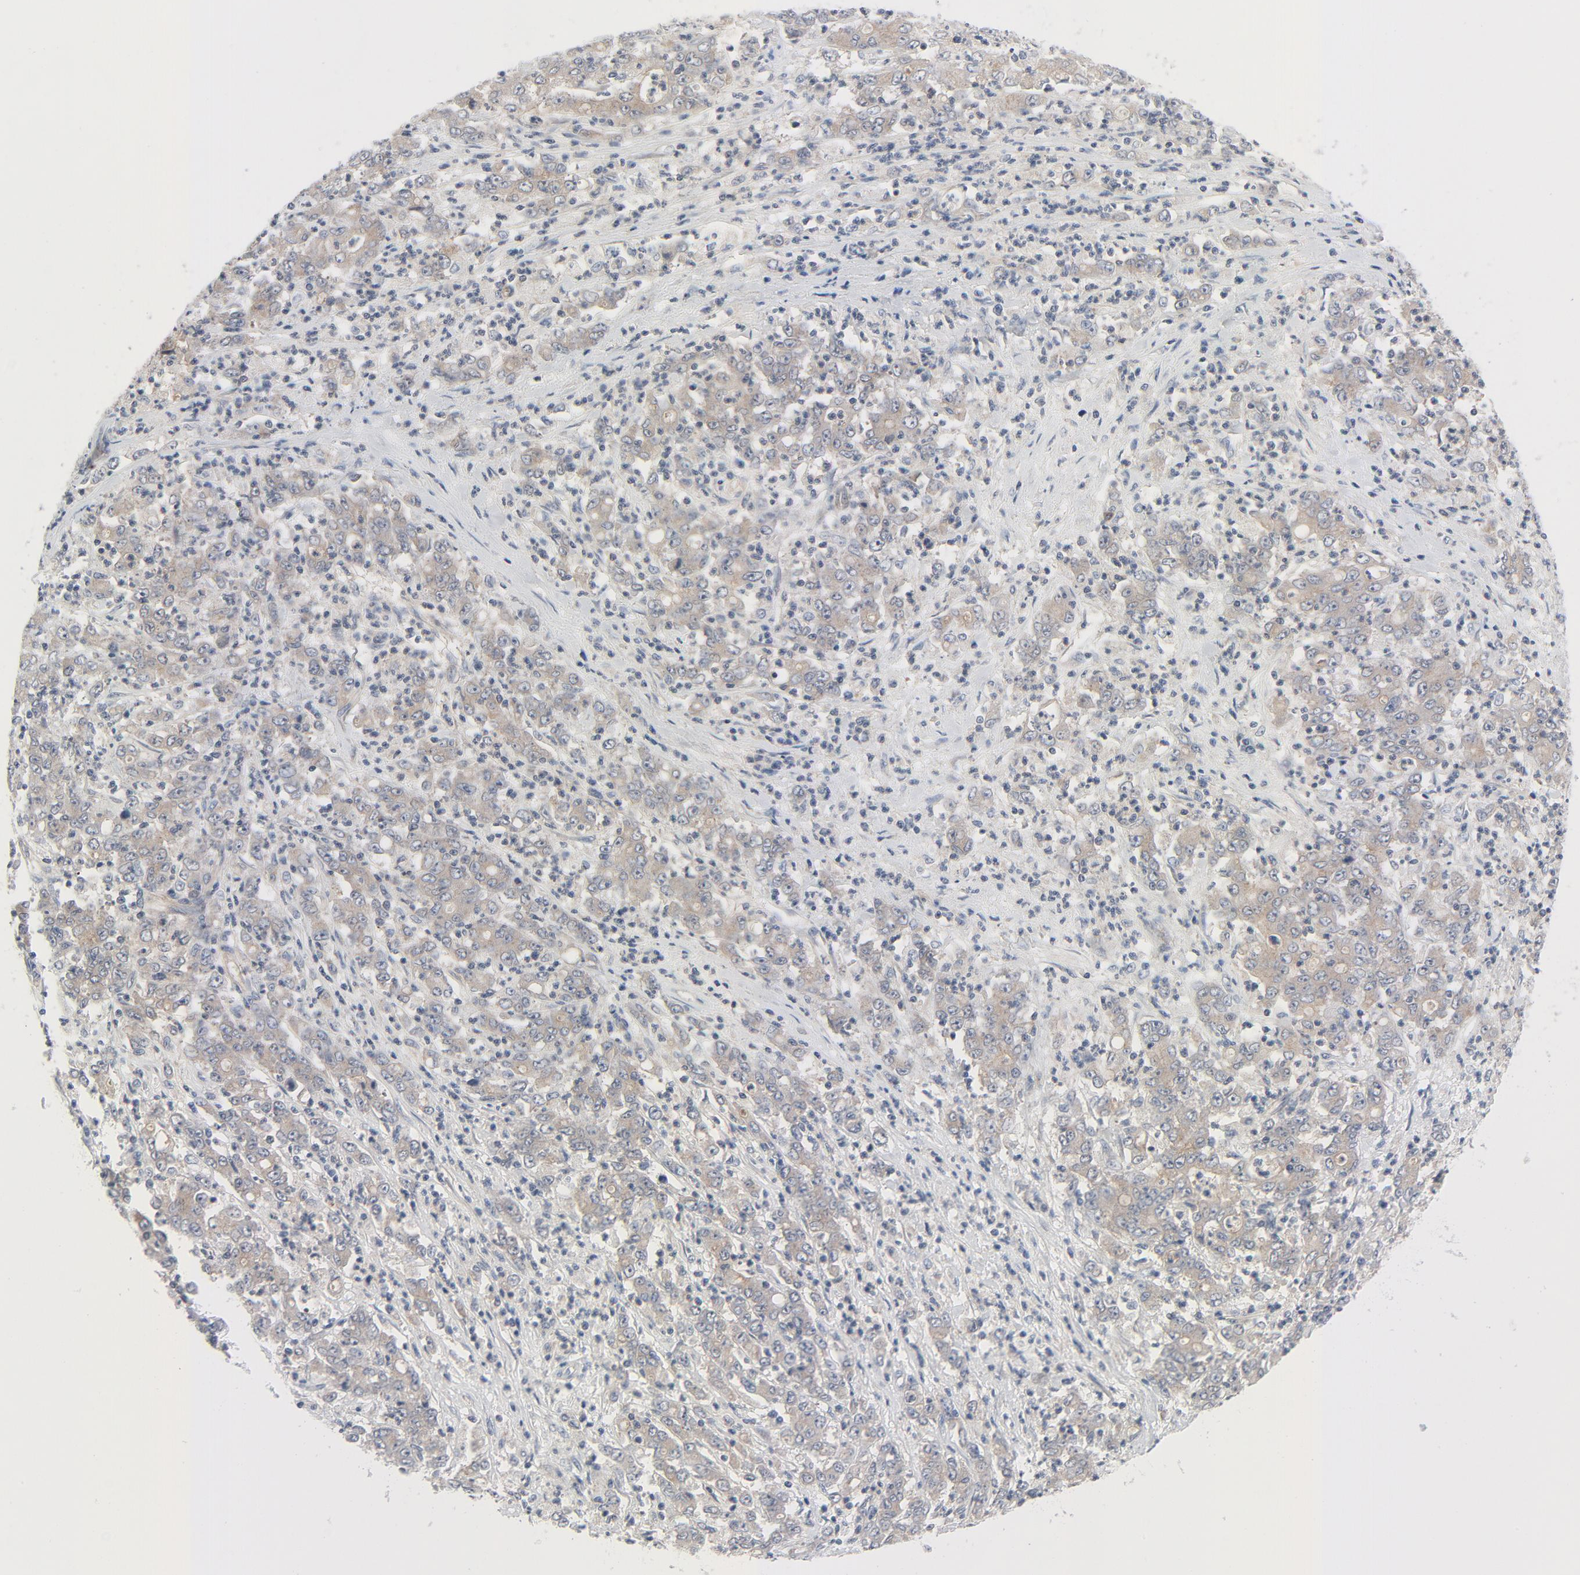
{"staining": {"intensity": "moderate", "quantity": ">75%", "location": "cytoplasmic/membranous"}, "tissue": "stomach cancer", "cell_type": "Tumor cells", "image_type": "cancer", "snomed": [{"axis": "morphology", "description": "Adenocarcinoma, NOS"}, {"axis": "topography", "description": "Stomach, lower"}], "caption": "A brown stain shows moderate cytoplasmic/membranous positivity of a protein in stomach cancer tumor cells.", "gene": "TSG101", "patient": {"sex": "female", "age": 71}}